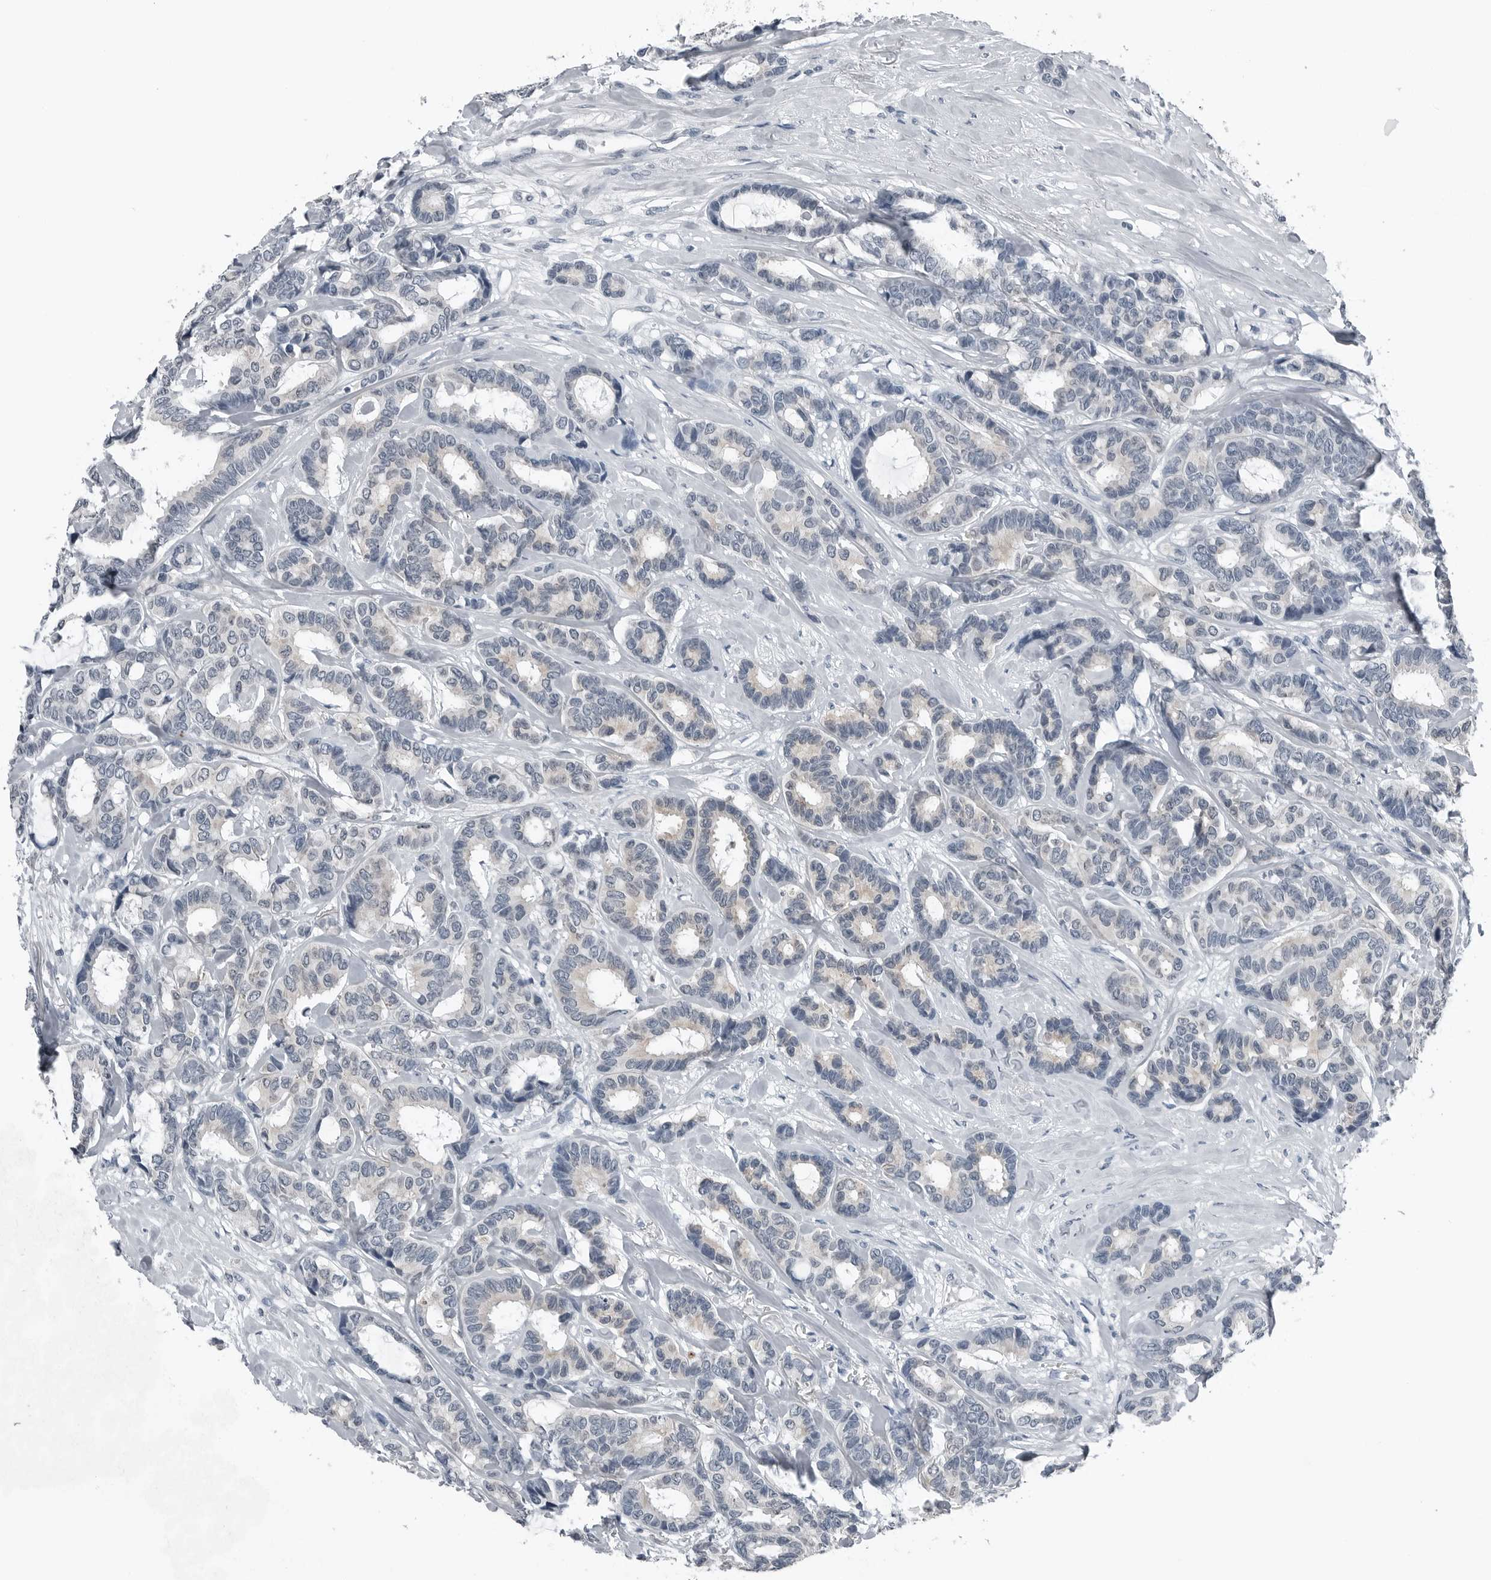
{"staining": {"intensity": "negative", "quantity": "none", "location": "none"}, "tissue": "breast cancer", "cell_type": "Tumor cells", "image_type": "cancer", "snomed": [{"axis": "morphology", "description": "Duct carcinoma"}, {"axis": "topography", "description": "Breast"}], "caption": "IHC image of neoplastic tissue: breast cancer (intraductal carcinoma) stained with DAB (3,3'-diaminobenzidine) demonstrates no significant protein staining in tumor cells. (IHC, brightfield microscopy, high magnification).", "gene": "SPINK1", "patient": {"sex": "female", "age": 87}}